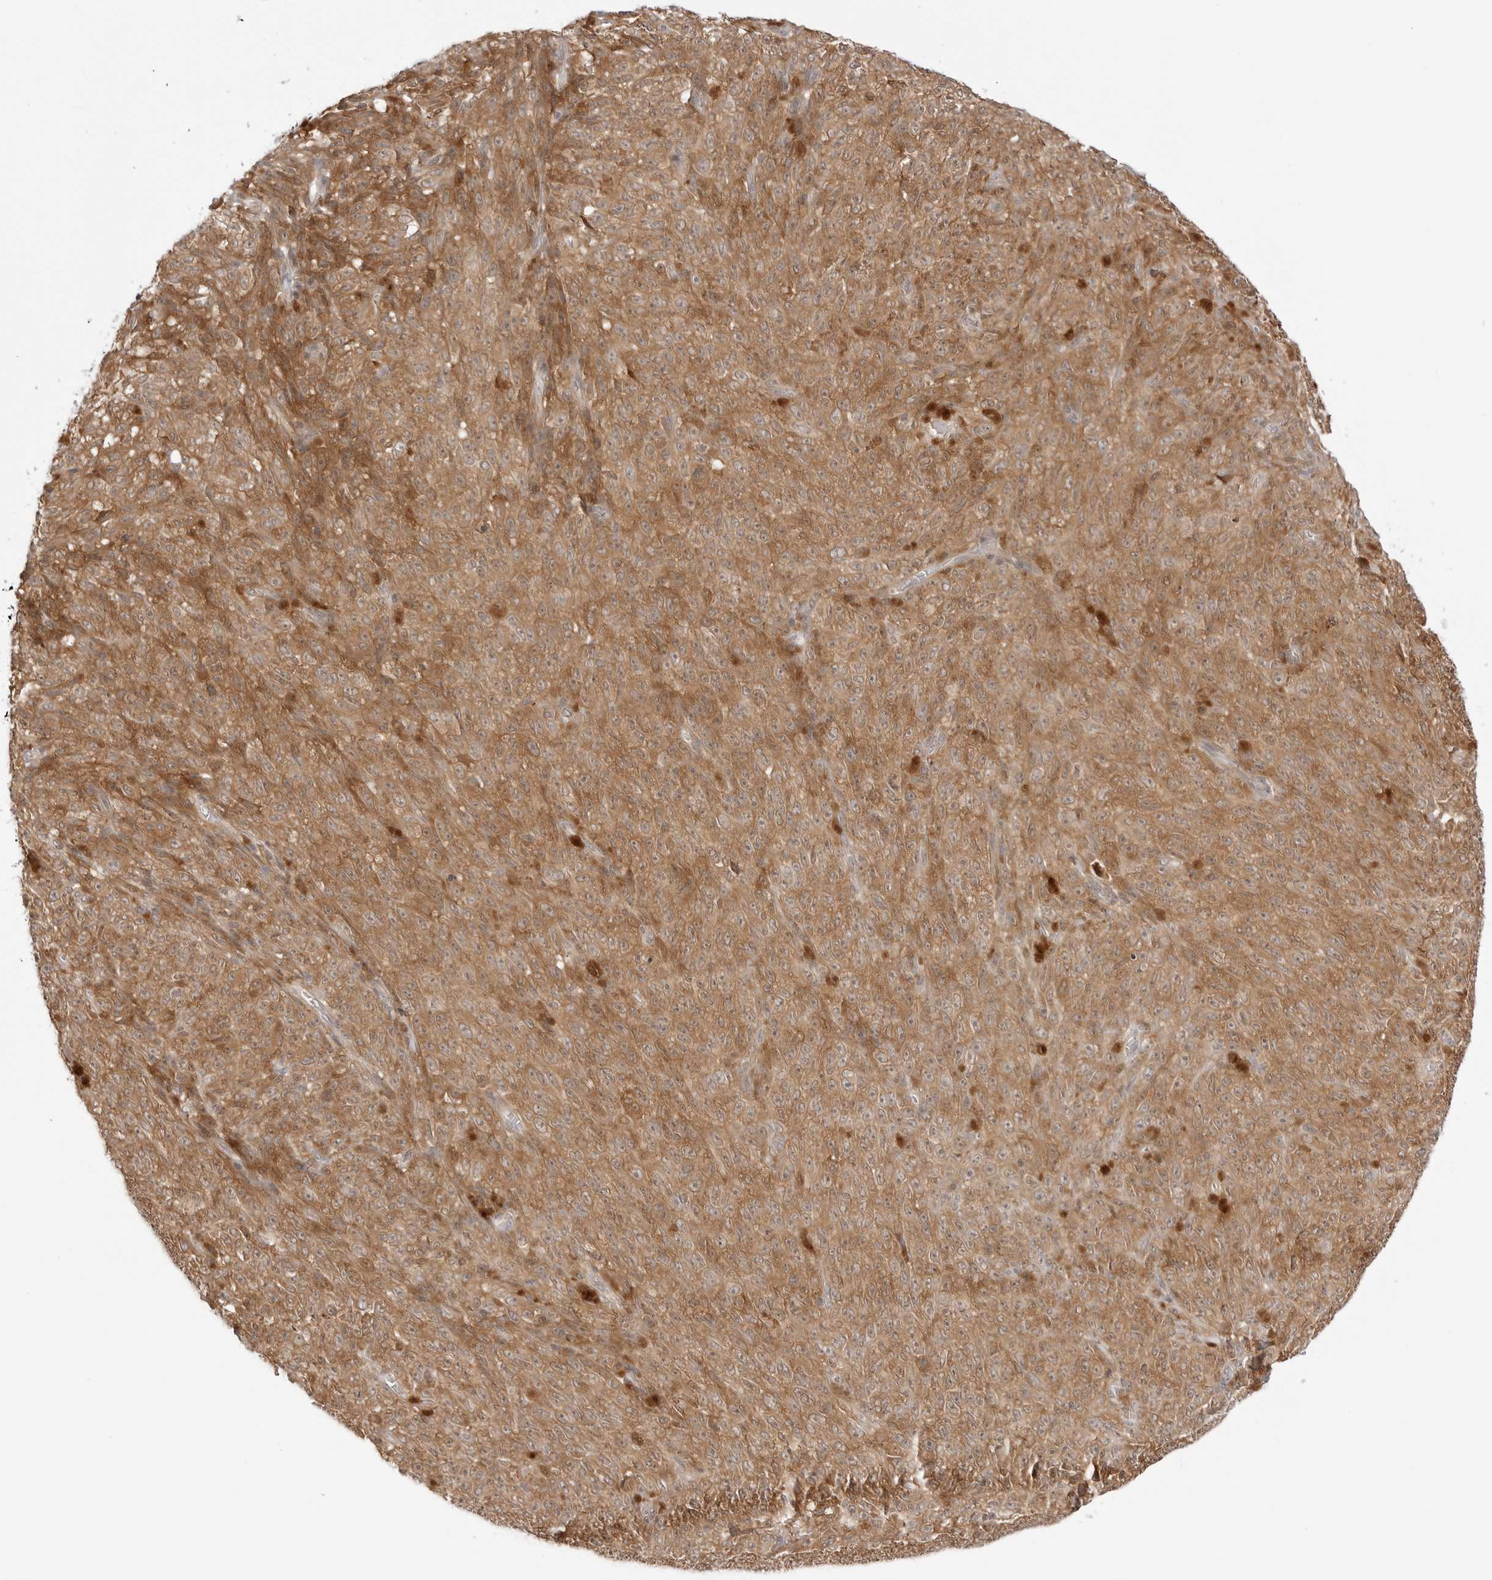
{"staining": {"intensity": "moderate", "quantity": ">75%", "location": "cytoplasmic/membranous"}, "tissue": "melanoma", "cell_type": "Tumor cells", "image_type": "cancer", "snomed": [{"axis": "morphology", "description": "Malignant melanoma, NOS"}, {"axis": "topography", "description": "Skin"}], "caption": "Moderate cytoplasmic/membranous staining is present in about >75% of tumor cells in melanoma. The protein is stained brown, and the nuclei are stained in blue (DAB (3,3'-diaminobenzidine) IHC with brightfield microscopy, high magnification).", "gene": "NUDC", "patient": {"sex": "female", "age": 82}}